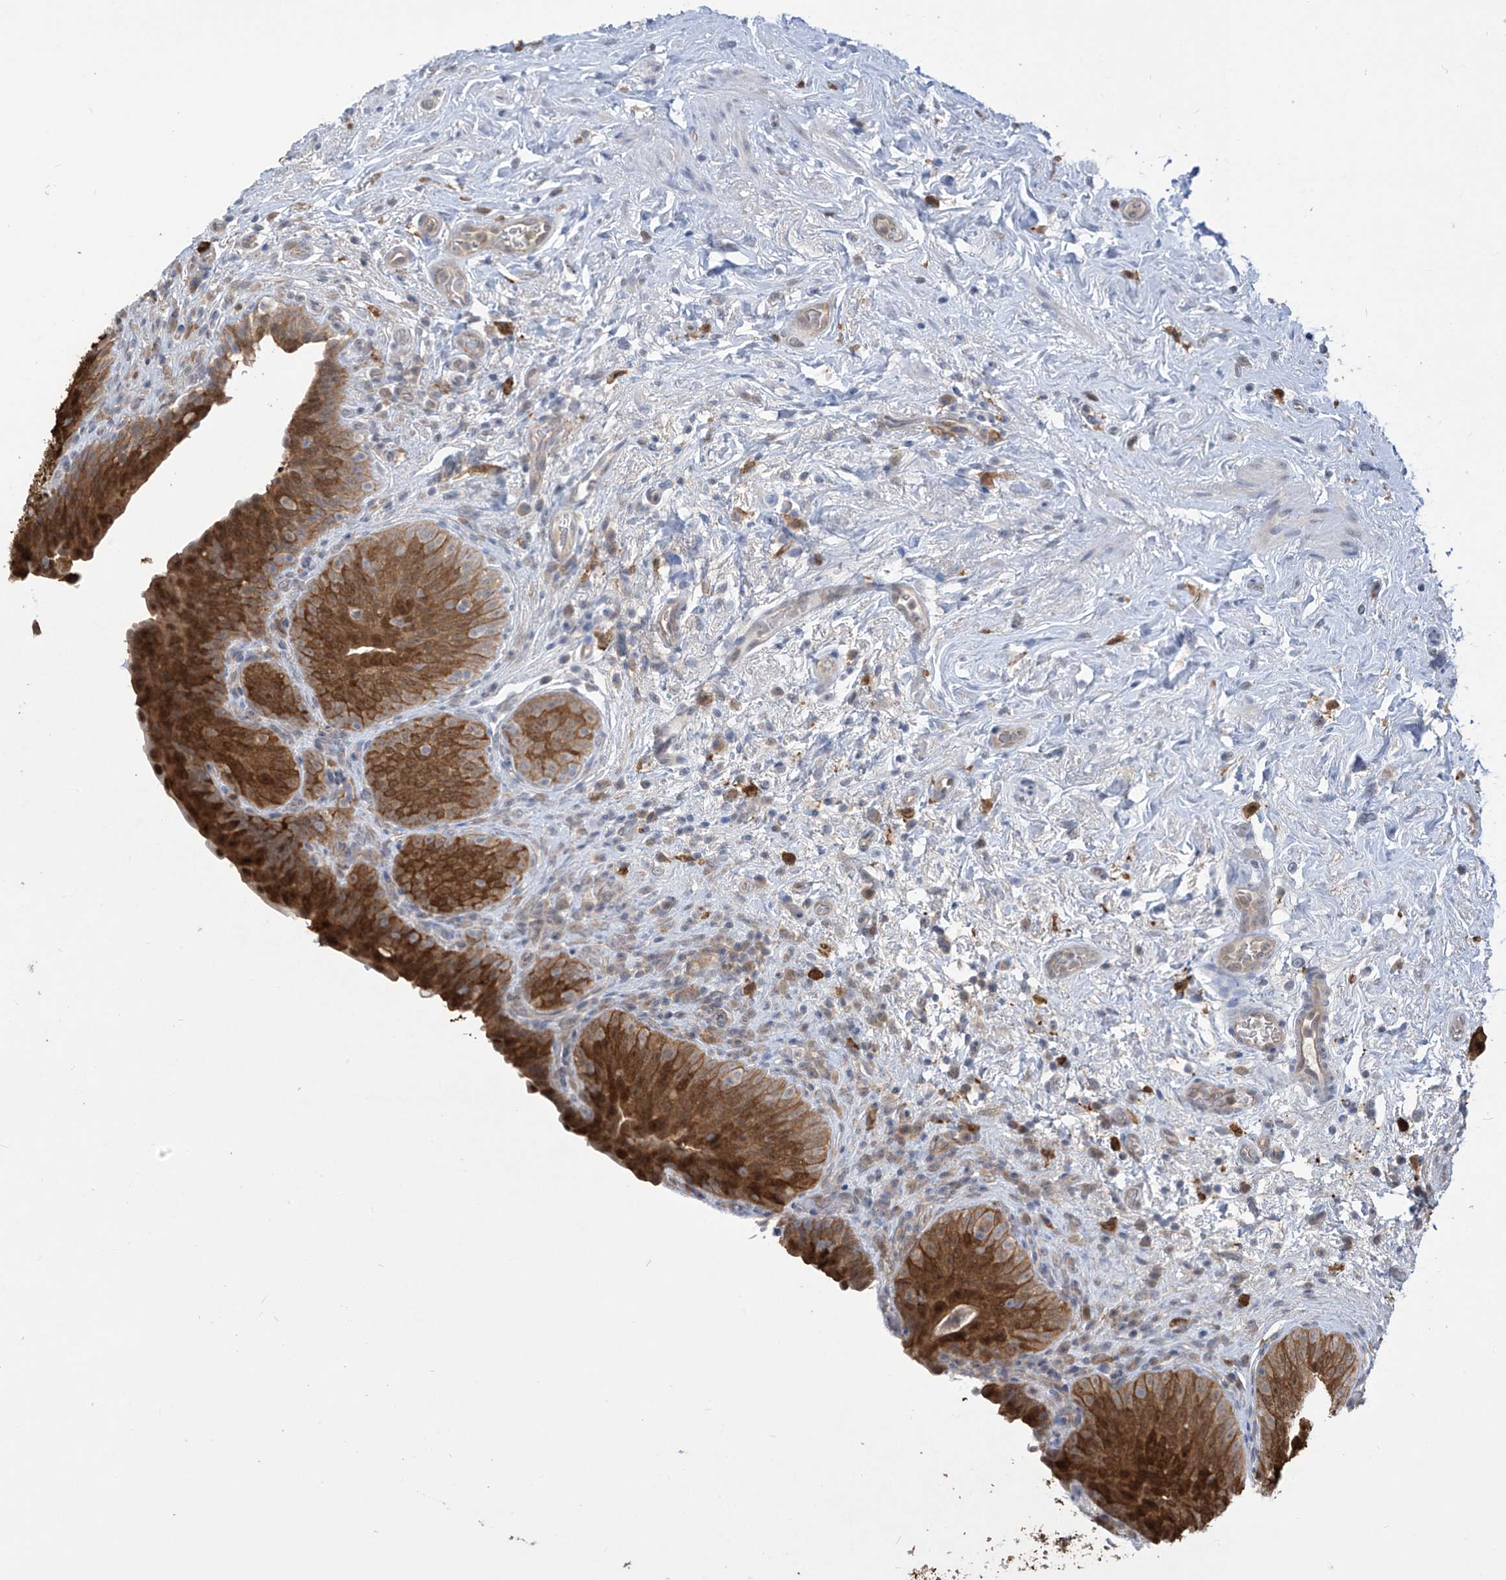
{"staining": {"intensity": "strong", "quantity": ">75%", "location": "cytoplasmic/membranous,nuclear"}, "tissue": "urinary bladder", "cell_type": "Urothelial cells", "image_type": "normal", "snomed": [{"axis": "morphology", "description": "Normal tissue, NOS"}, {"axis": "topography", "description": "Urinary bladder"}], "caption": "Normal urinary bladder reveals strong cytoplasmic/membranous,nuclear staining in about >75% of urothelial cells, visualized by immunohistochemistry. The staining was performed using DAB (3,3'-diaminobenzidine), with brown indicating positive protein expression. Nuclei are stained blue with hematoxylin.", "gene": "IDH1", "patient": {"sex": "male", "age": 83}}